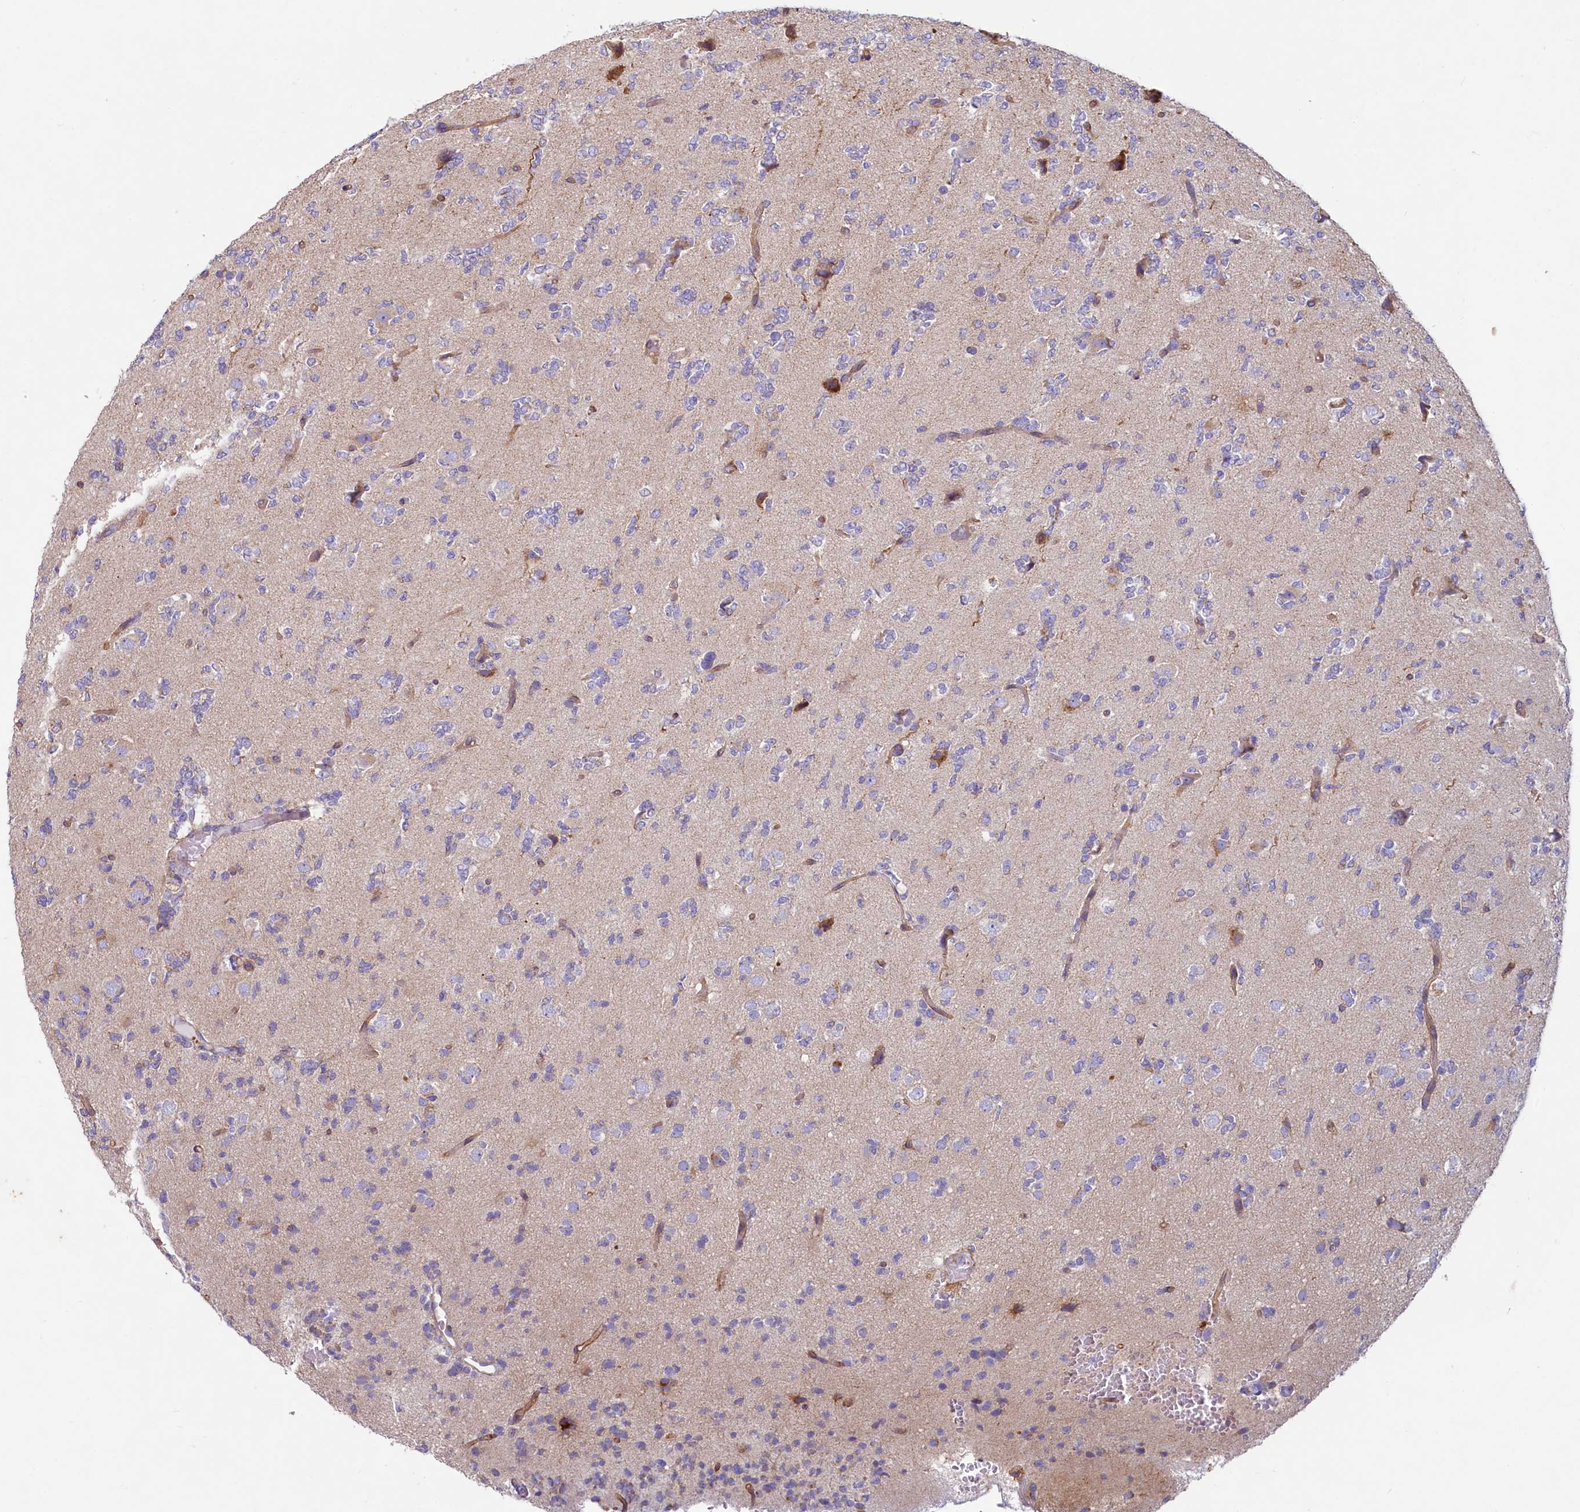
{"staining": {"intensity": "negative", "quantity": "none", "location": "none"}, "tissue": "glioma", "cell_type": "Tumor cells", "image_type": "cancer", "snomed": [{"axis": "morphology", "description": "Glioma, malignant, High grade"}, {"axis": "topography", "description": "Brain"}], "caption": "Malignant high-grade glioma stained for a protein using immunohistochemistry shows no positivity tumor cells.", "gene": "LMOD3", "patient": {"sex": "female", "age": 62}}